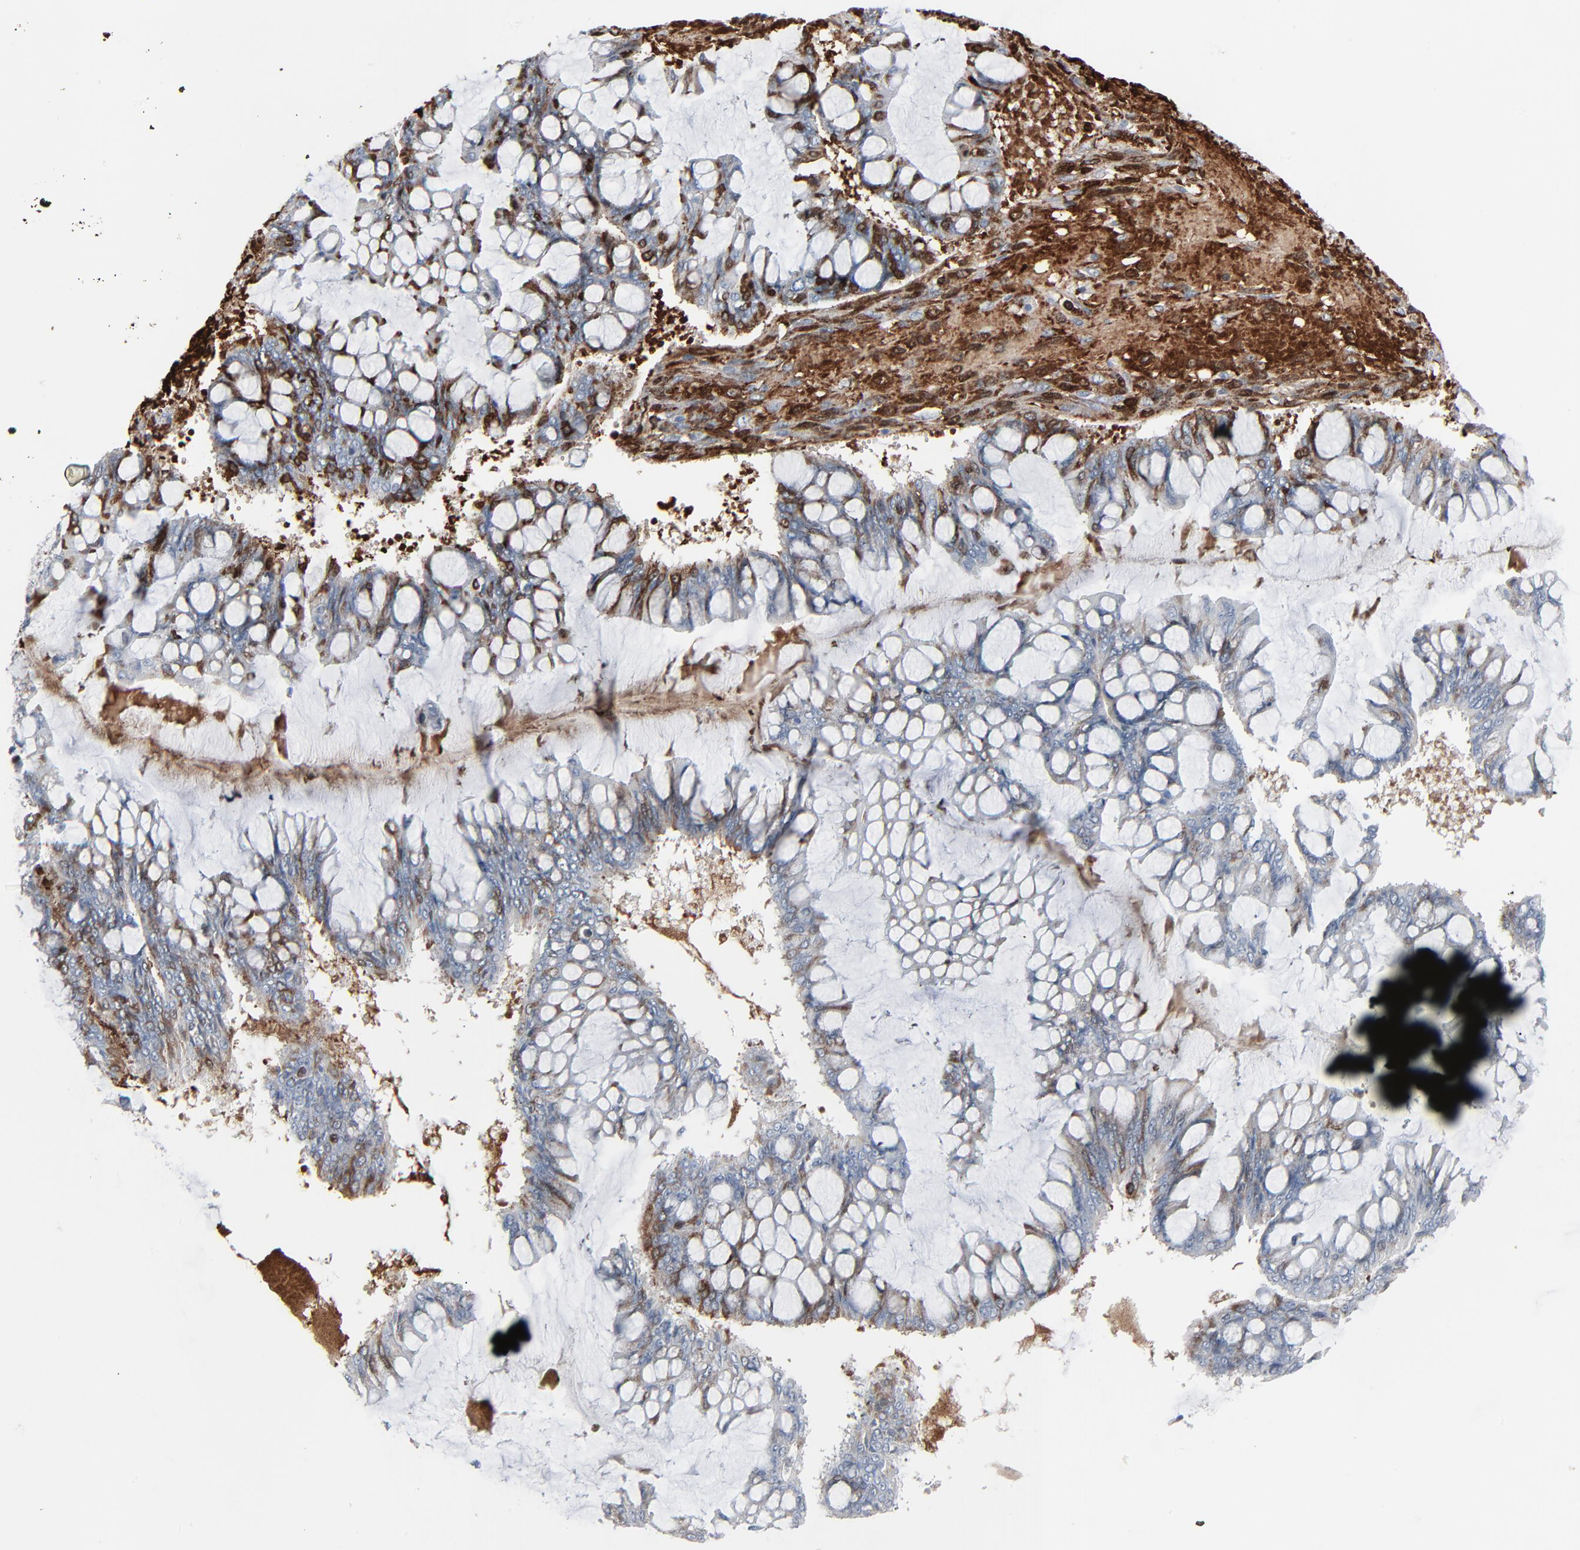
{"staining": {"intensity": "moderate", "quantity": "<25%", "location": "cytoplasmic/membranous"}, "tissue": "ovarian cancer", "cell_type": "Tumor cells", "image_type": "cancer", "snomed": [{"axis": "morphology", "description": "Cystadenocarcinoma, mucinous, NOS"}, {"axis": "topography", "description": "Ovary"}], "caption": "Brown immunohistochemical staining in ovarian cancer (mucinous cystadenocarcinoma) exhibits moderate cytoplasmic/membranous expression in approximately <25% of tumor cells.", "gene": "SAGE1", "patient": {"sex": "female", "age": 73}}